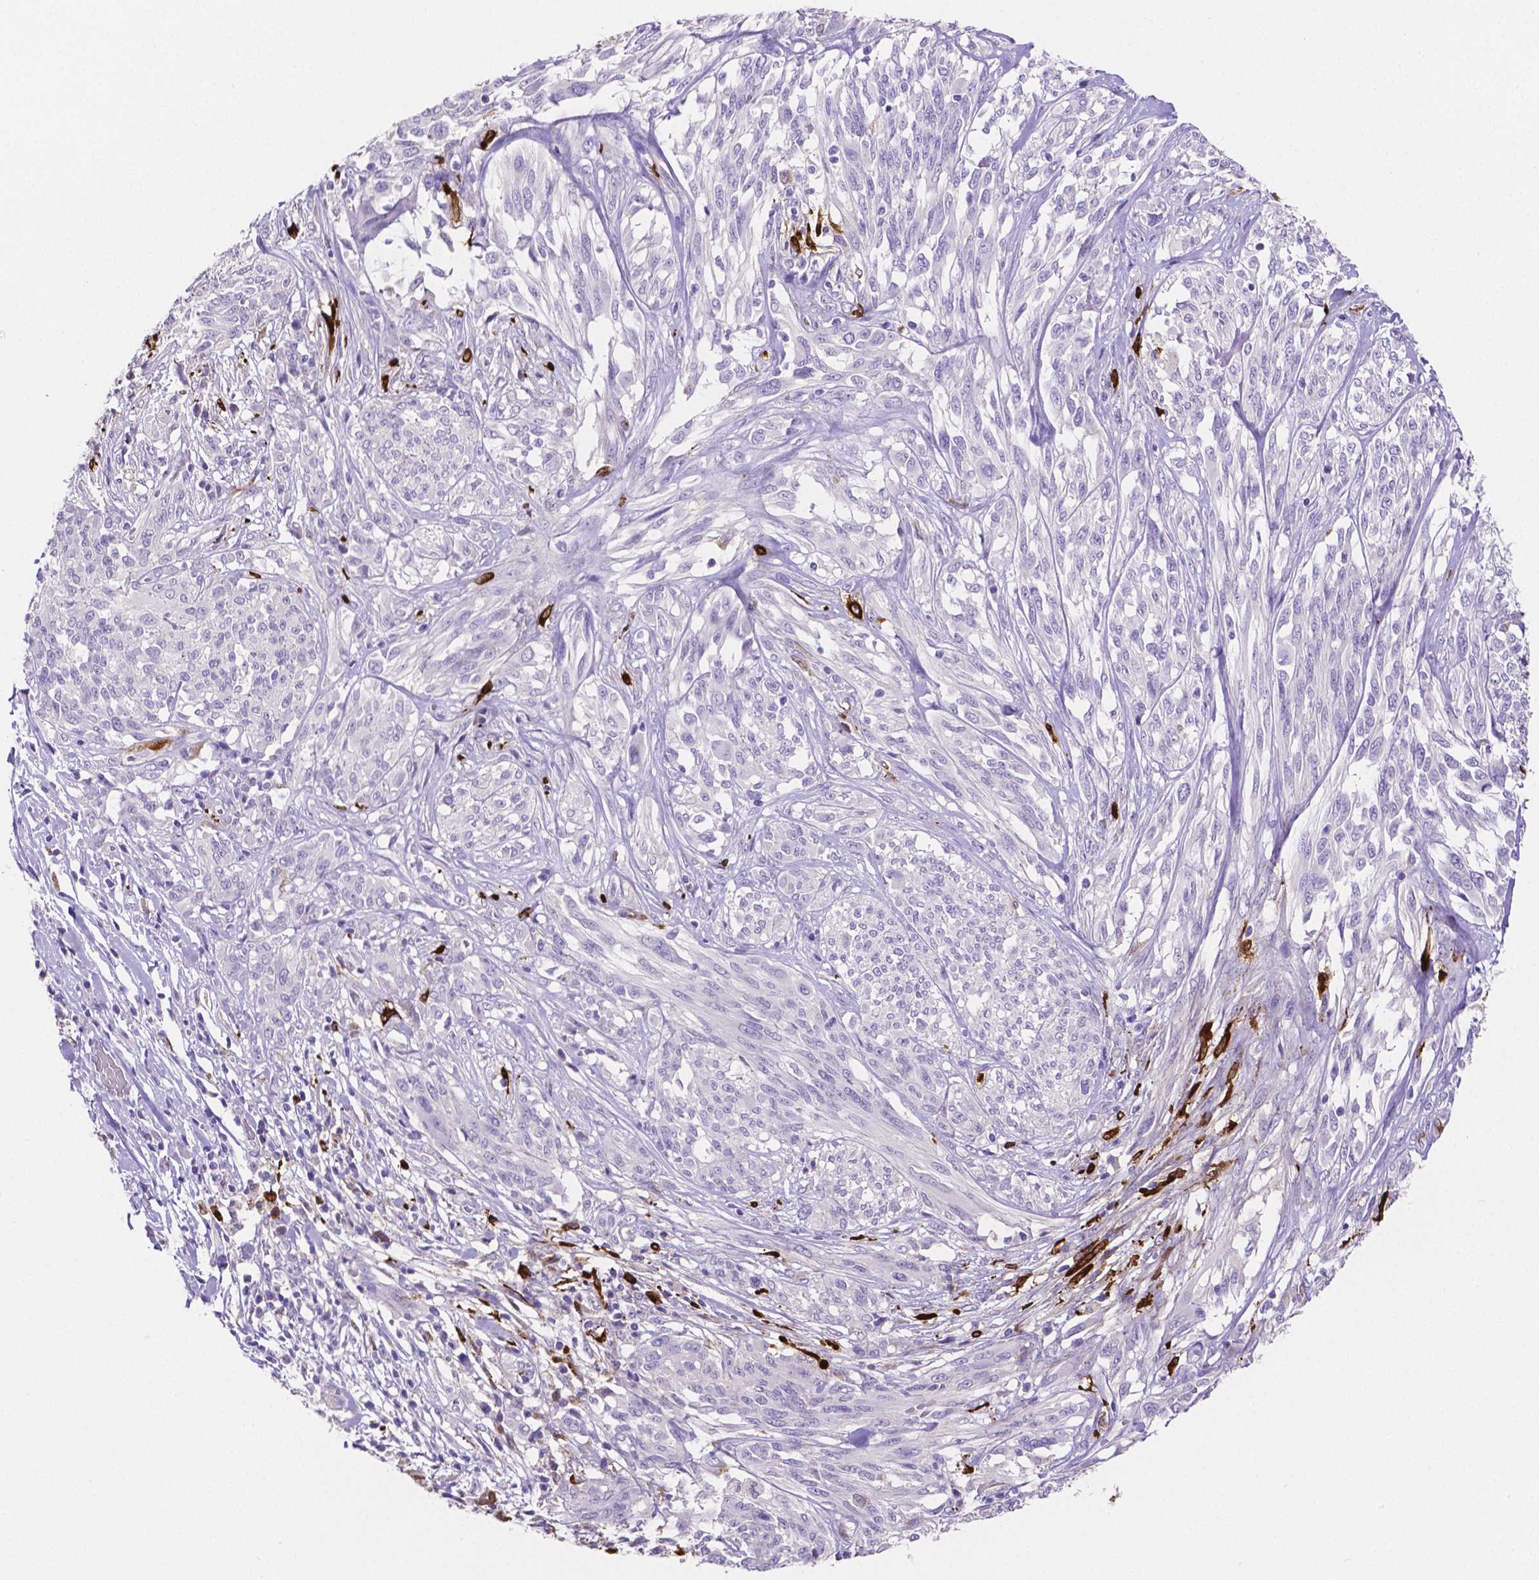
{"staining": {"intensity": "negative", "quantity": "none", "location": "none"}, "tissue": "melanoma", "cell_type": "Tumor cells", "image_type": "cancer", "snomed": [{"axis": "morphology", "description": "Malignant melanoma, NOS"}, {"axis": "topography", "description": "Skin"}], "caption": "Melanoma was stained to show a protein in brown. There is no significant positivity in tumor cells. (Brightfield microscopy of DAB IHC at high magnification).", "gene": "MMP9", "patient": {"sex": "female", "age": 91}}